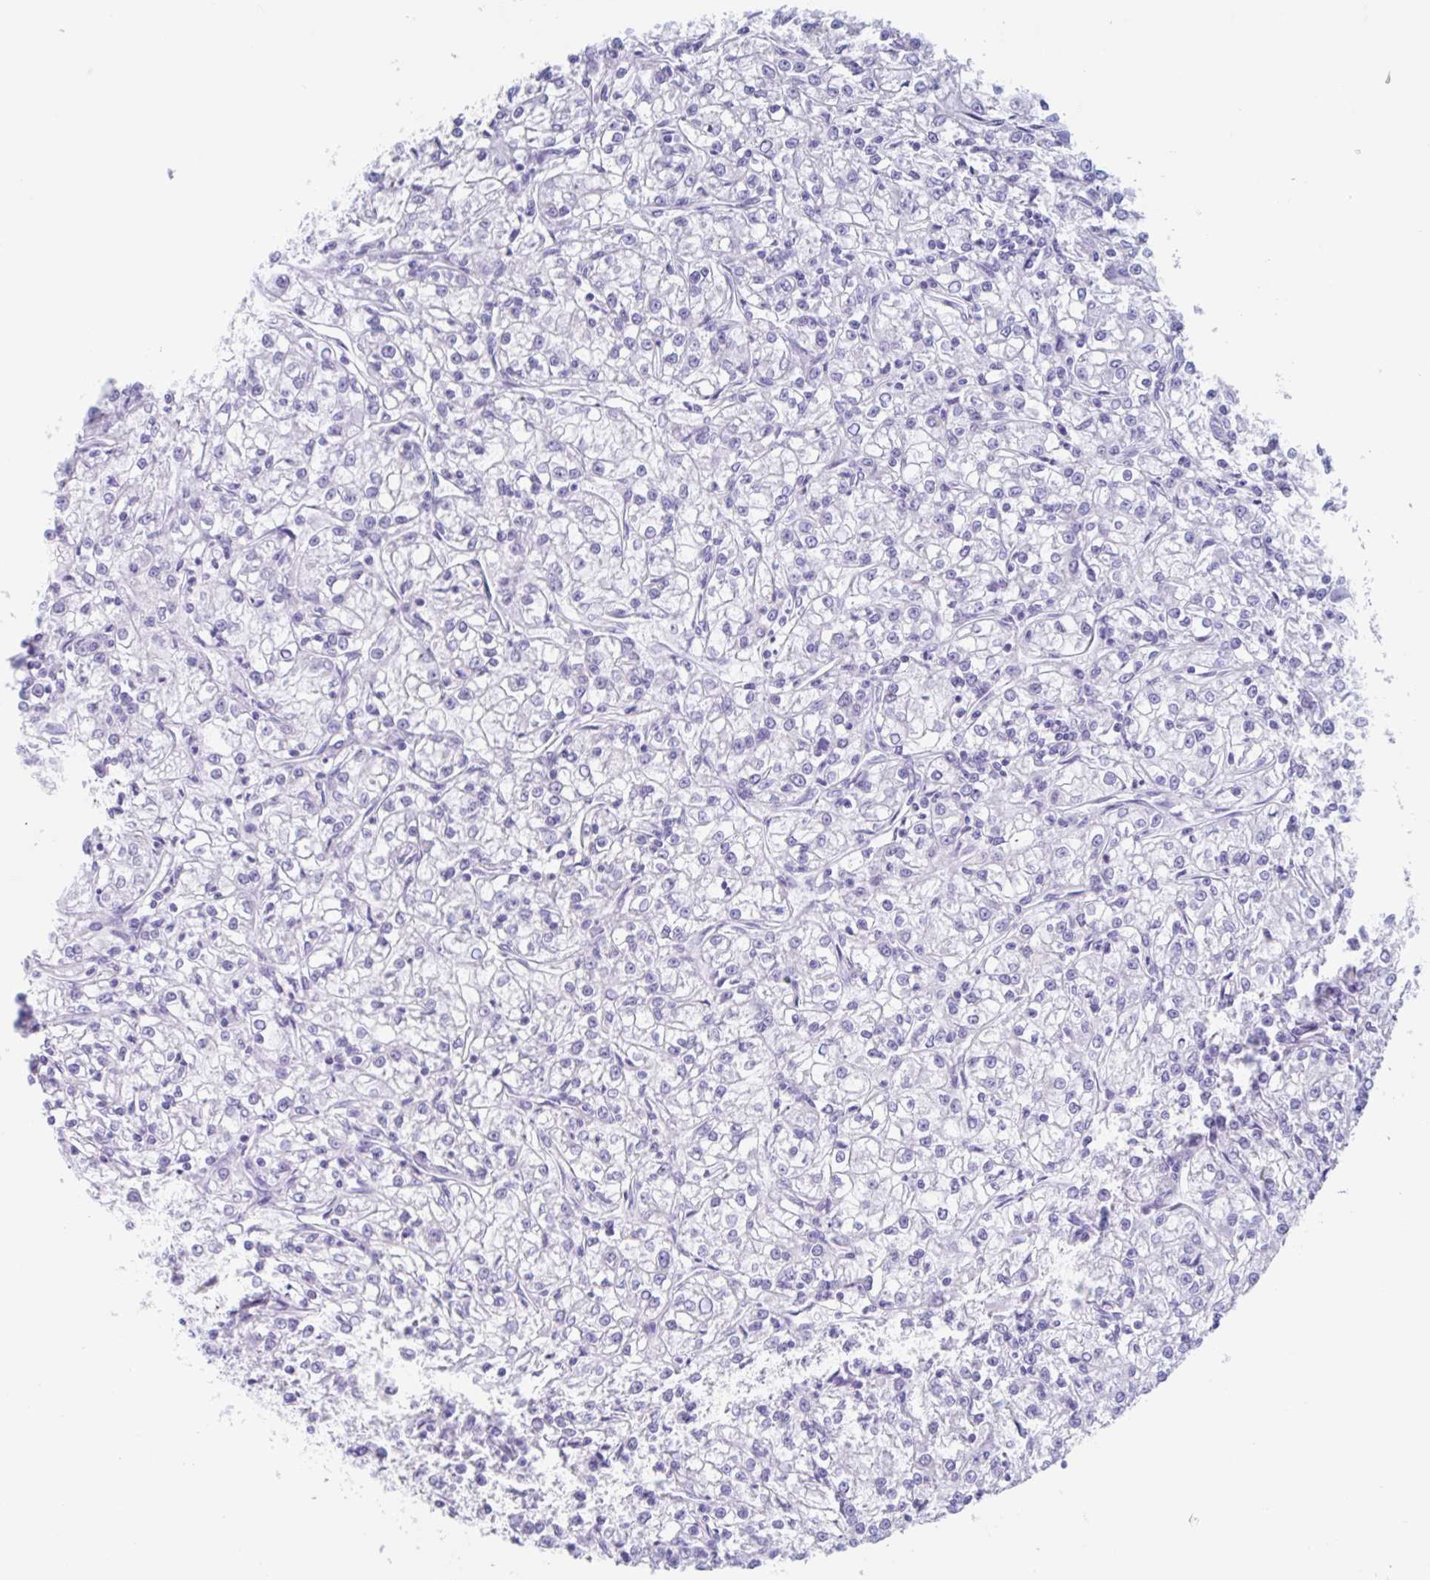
{"staining": {"intensity": "negative", "quantity": "none", "location": "none"}, "tissue": "renal cancer", "cell_type": "Tumor cells", "image_type": "cancer", "snomed": [{"axis": "morphology", "description": "Adenocarcinoma, NOS"}, {"axis": "topography", "description": "Kidney"}], "caption": "The histopathology image displays no significant expression in tumor cells of renal adenocarcinoma.", "gene": "CPTP", "patient": {"sex": "female", "age": 59}}